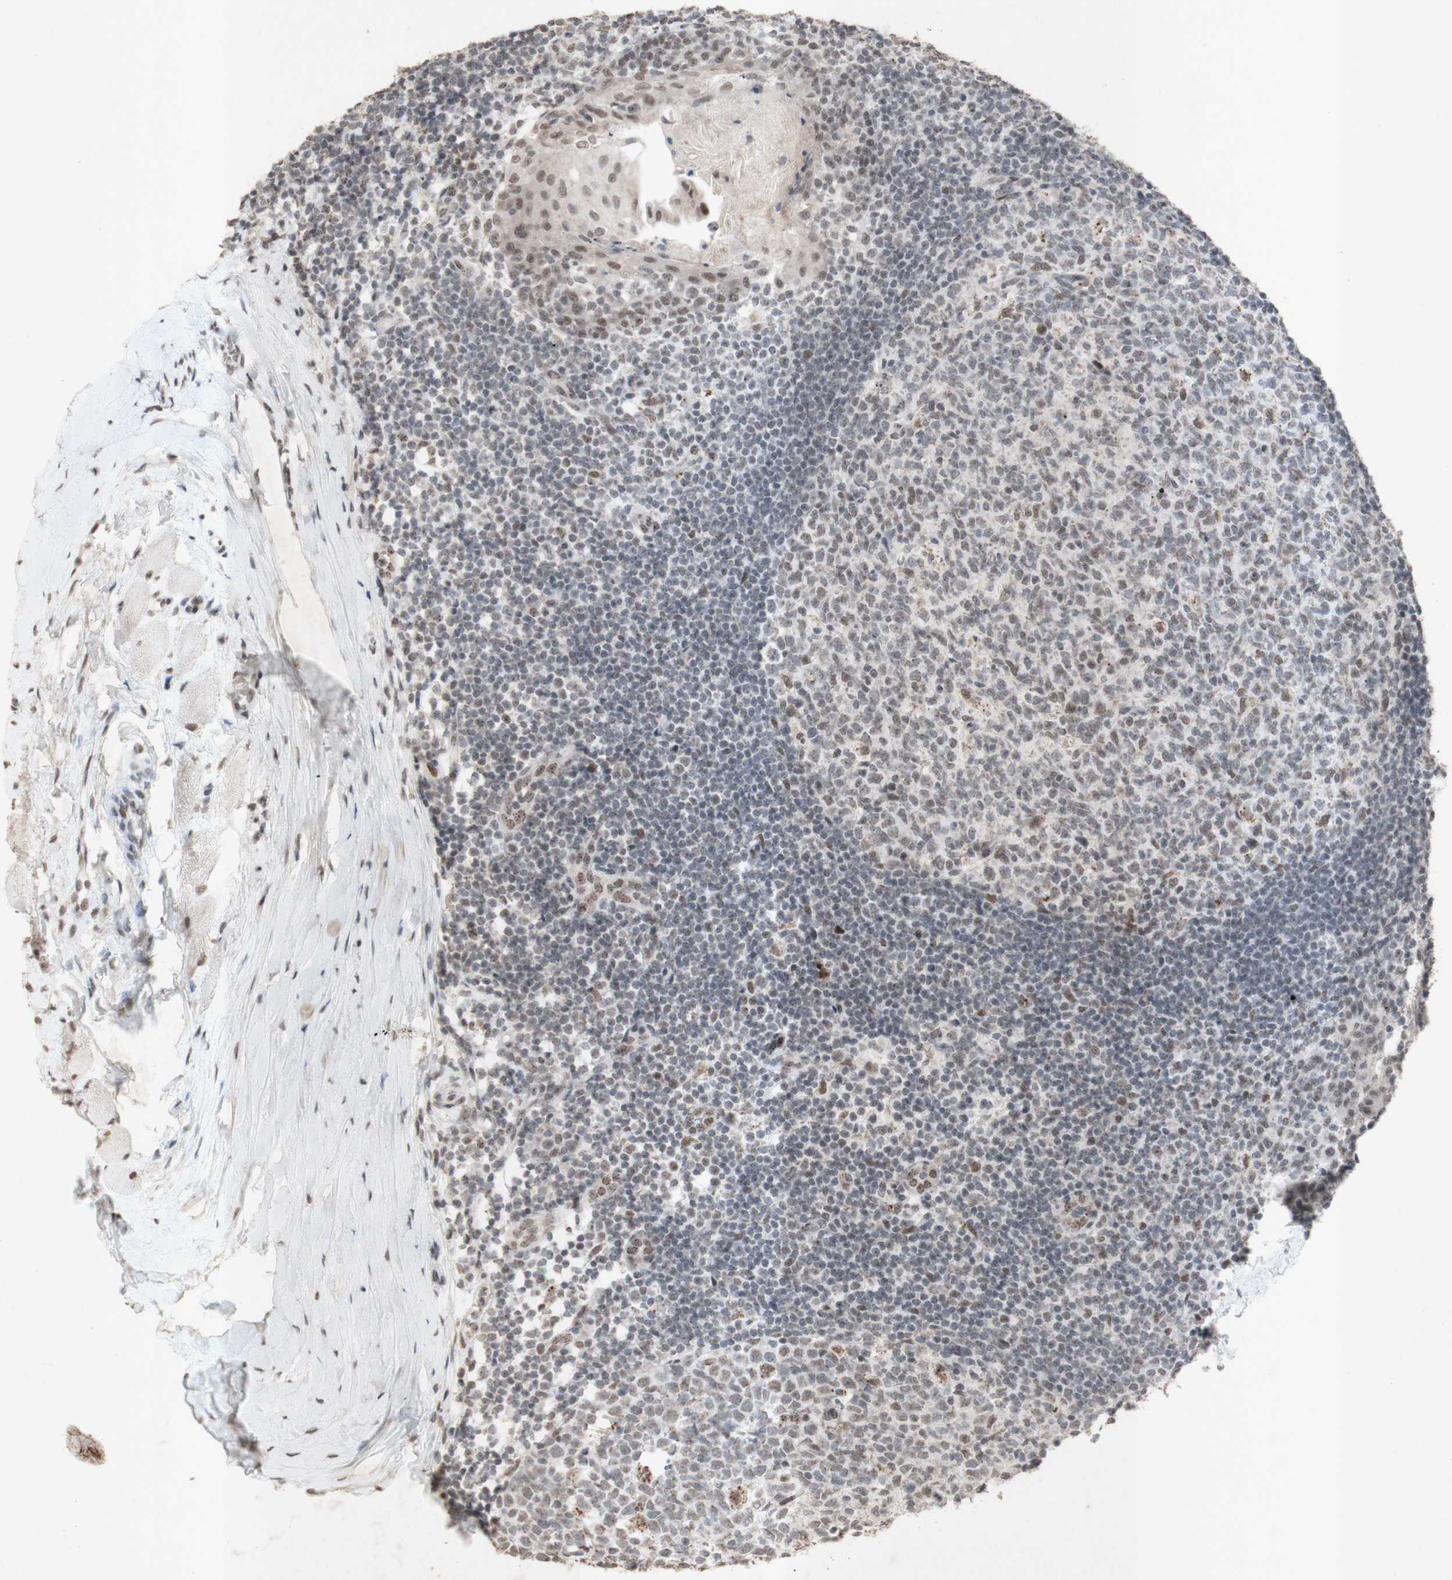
{"staining": {"intensity": "moderate", "quantity": "<25%", "location": "nuclear"}, "tissue": "tonsil", "cell_type": "Germinal center cells", "image_type": "normal", "snomed": [{"axis": "morphology", "description": "Normal tissue, NOS"}, {"axis": "topography", "description": "Tonsil"}], "caption": "This histopathology image shows immunohistochemistry staining of unremarkable human tonsil, with low moderate nuclear staining in approximately <25% of germinal center cells.", "gene": "CENPB", "patient": {"sex": "female", "age": 19}}